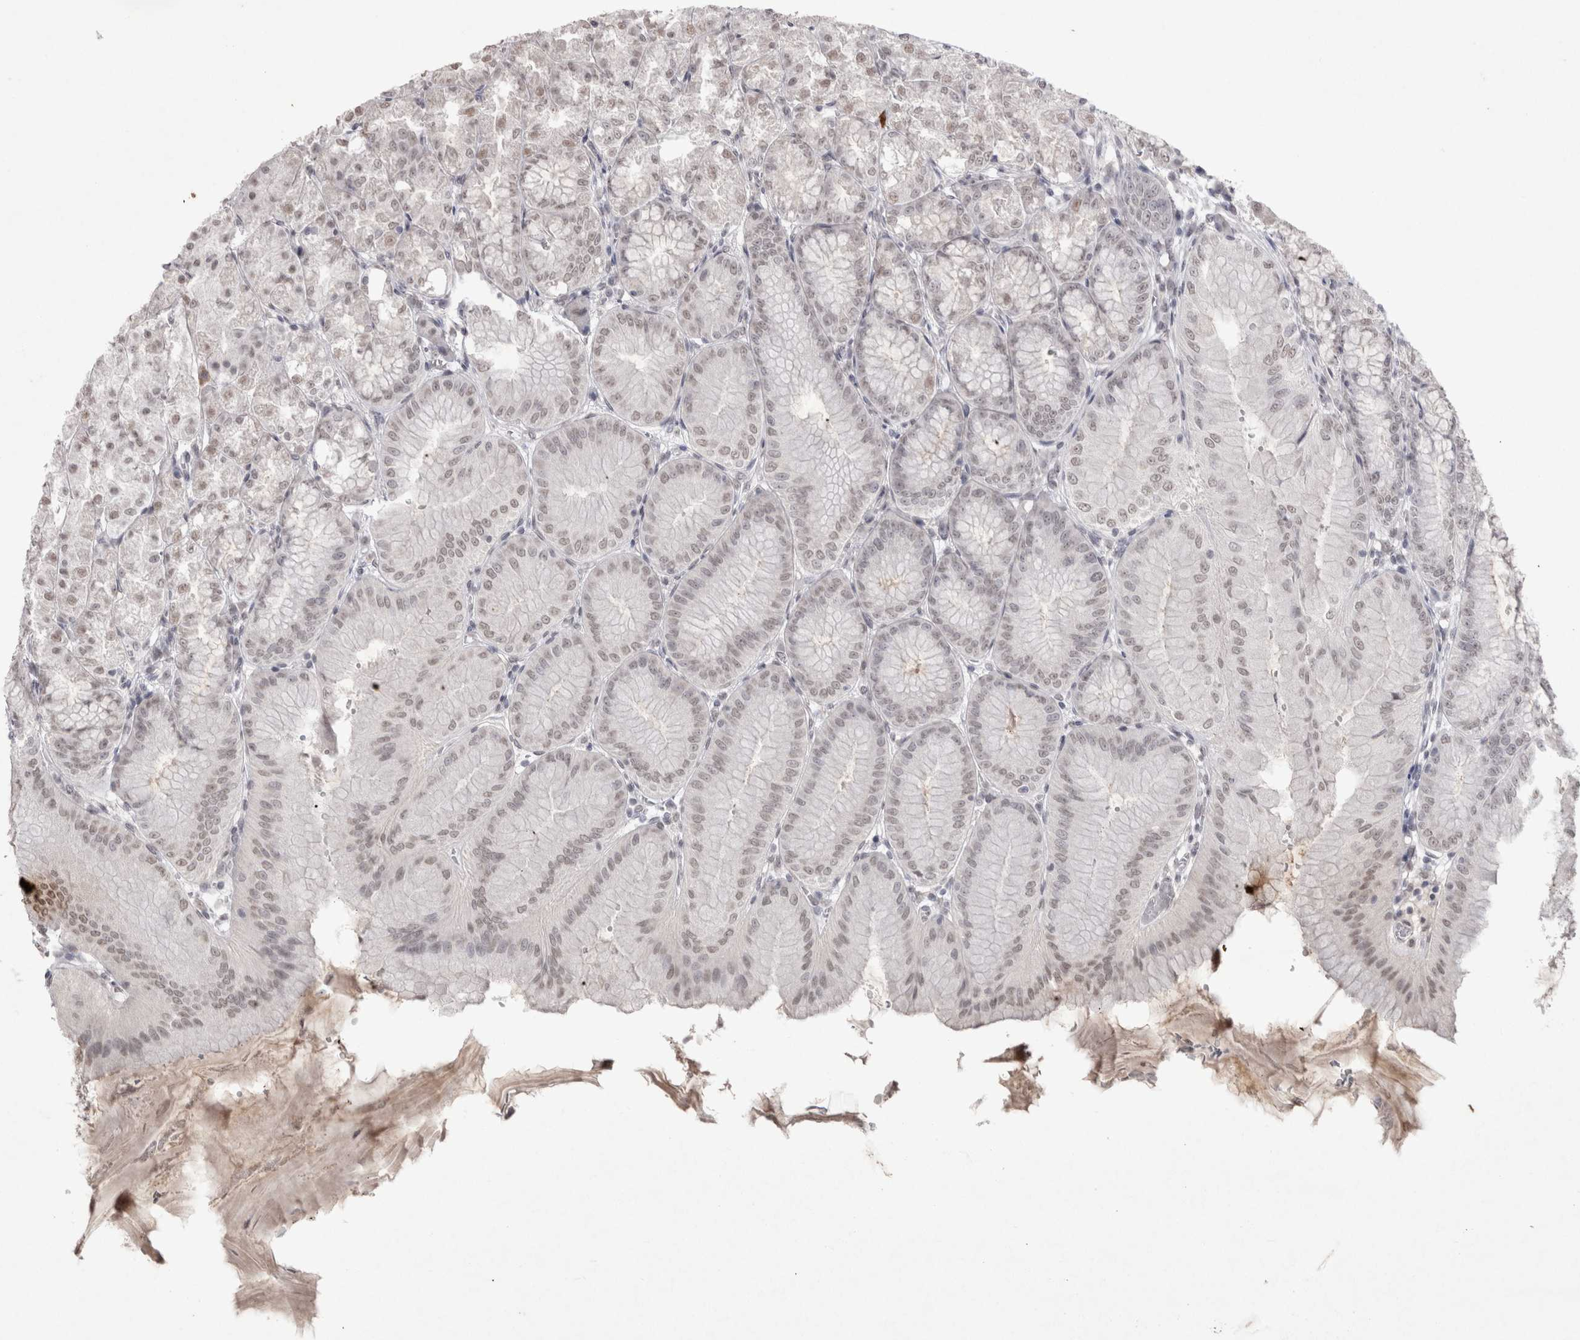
{"staining": {"intensity": "moderate", "quantity": "<25%", "location": "cytoplasmic/membranous,nuclear"}, "tissue": "stomach", "cell_type": "Glandular cells", "image_type": "normal", "snomed": [{"axis": "morphology", "description": "Normal tissue, NOS"}, {"axis": "topography", "description": "Stomach, lower"}], "caption": "Immunohistochemistry micrograph of unremarkable stomach: human stomach stained using IHC shows low levels of moderate protein expression localized specifically in the cytoplasmic/membranous,nuclear of glandular cells, appearing as a cytoplasmic/membranous,nuclear brown color.", "gene": "DDX4", "patient": {"sex": "male", "age": 71}}